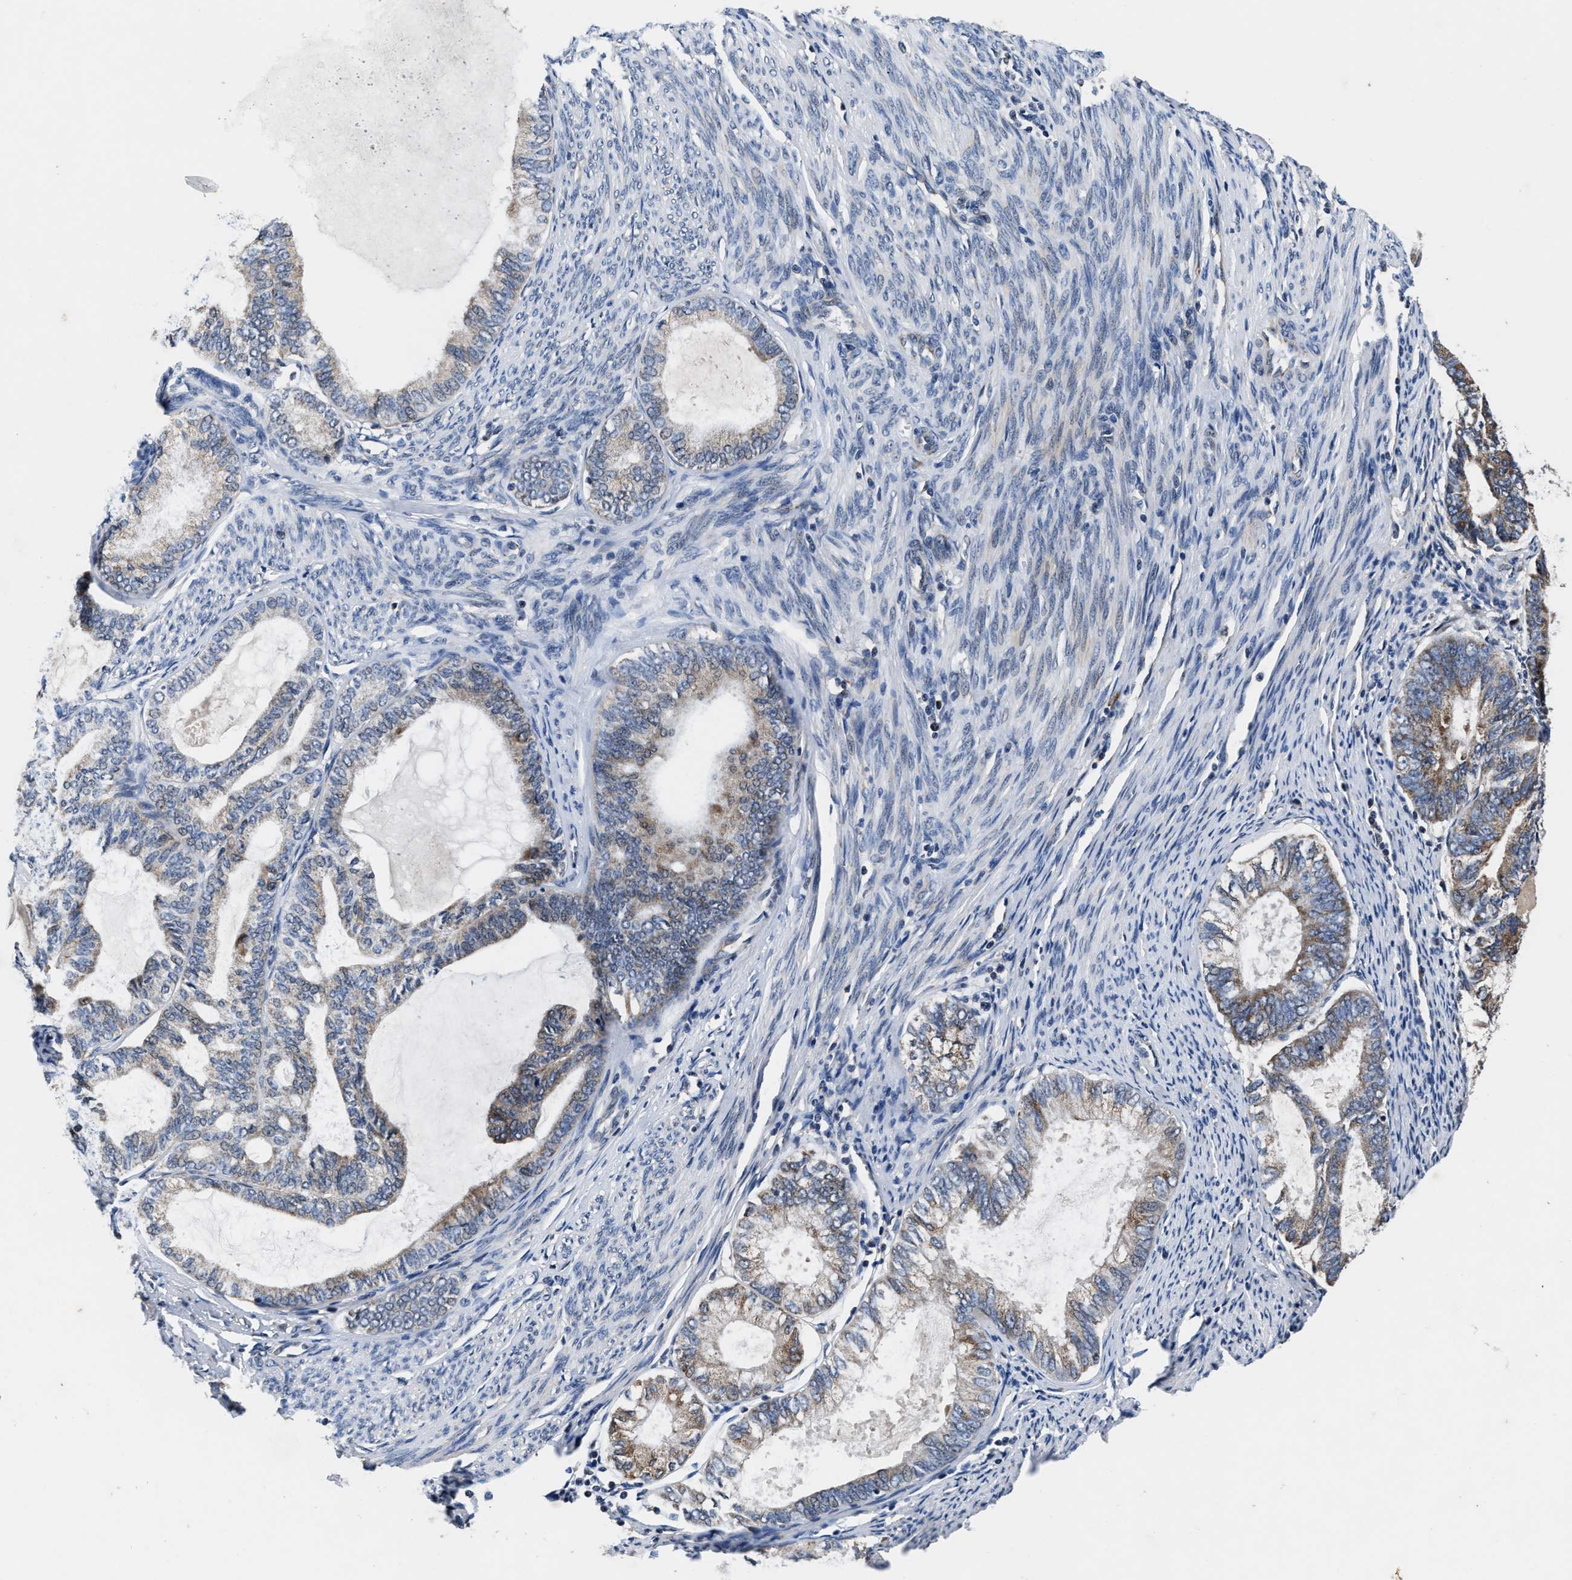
{"staining": {"intensity": "moderate", "quantity": "25%-75%", "location": "cytoplasmic/membranous"}, "tissue": "endometrial cancer", "cell_type": "Tumor cells", "image_type": "cancer", "snomed": [{"axis": "morphology", "description": "Adenocarcinoma, NOS"}, {"axis": "topography", "description": "Endometrium"}], "caption": "The image displays a brown stain indicating the presence of a protein in the cytoplasmic/membranous of tumor cells in endometrial cancer.", "gene": "TMEM53", "patient": {"sex": "female", "age": 86}}